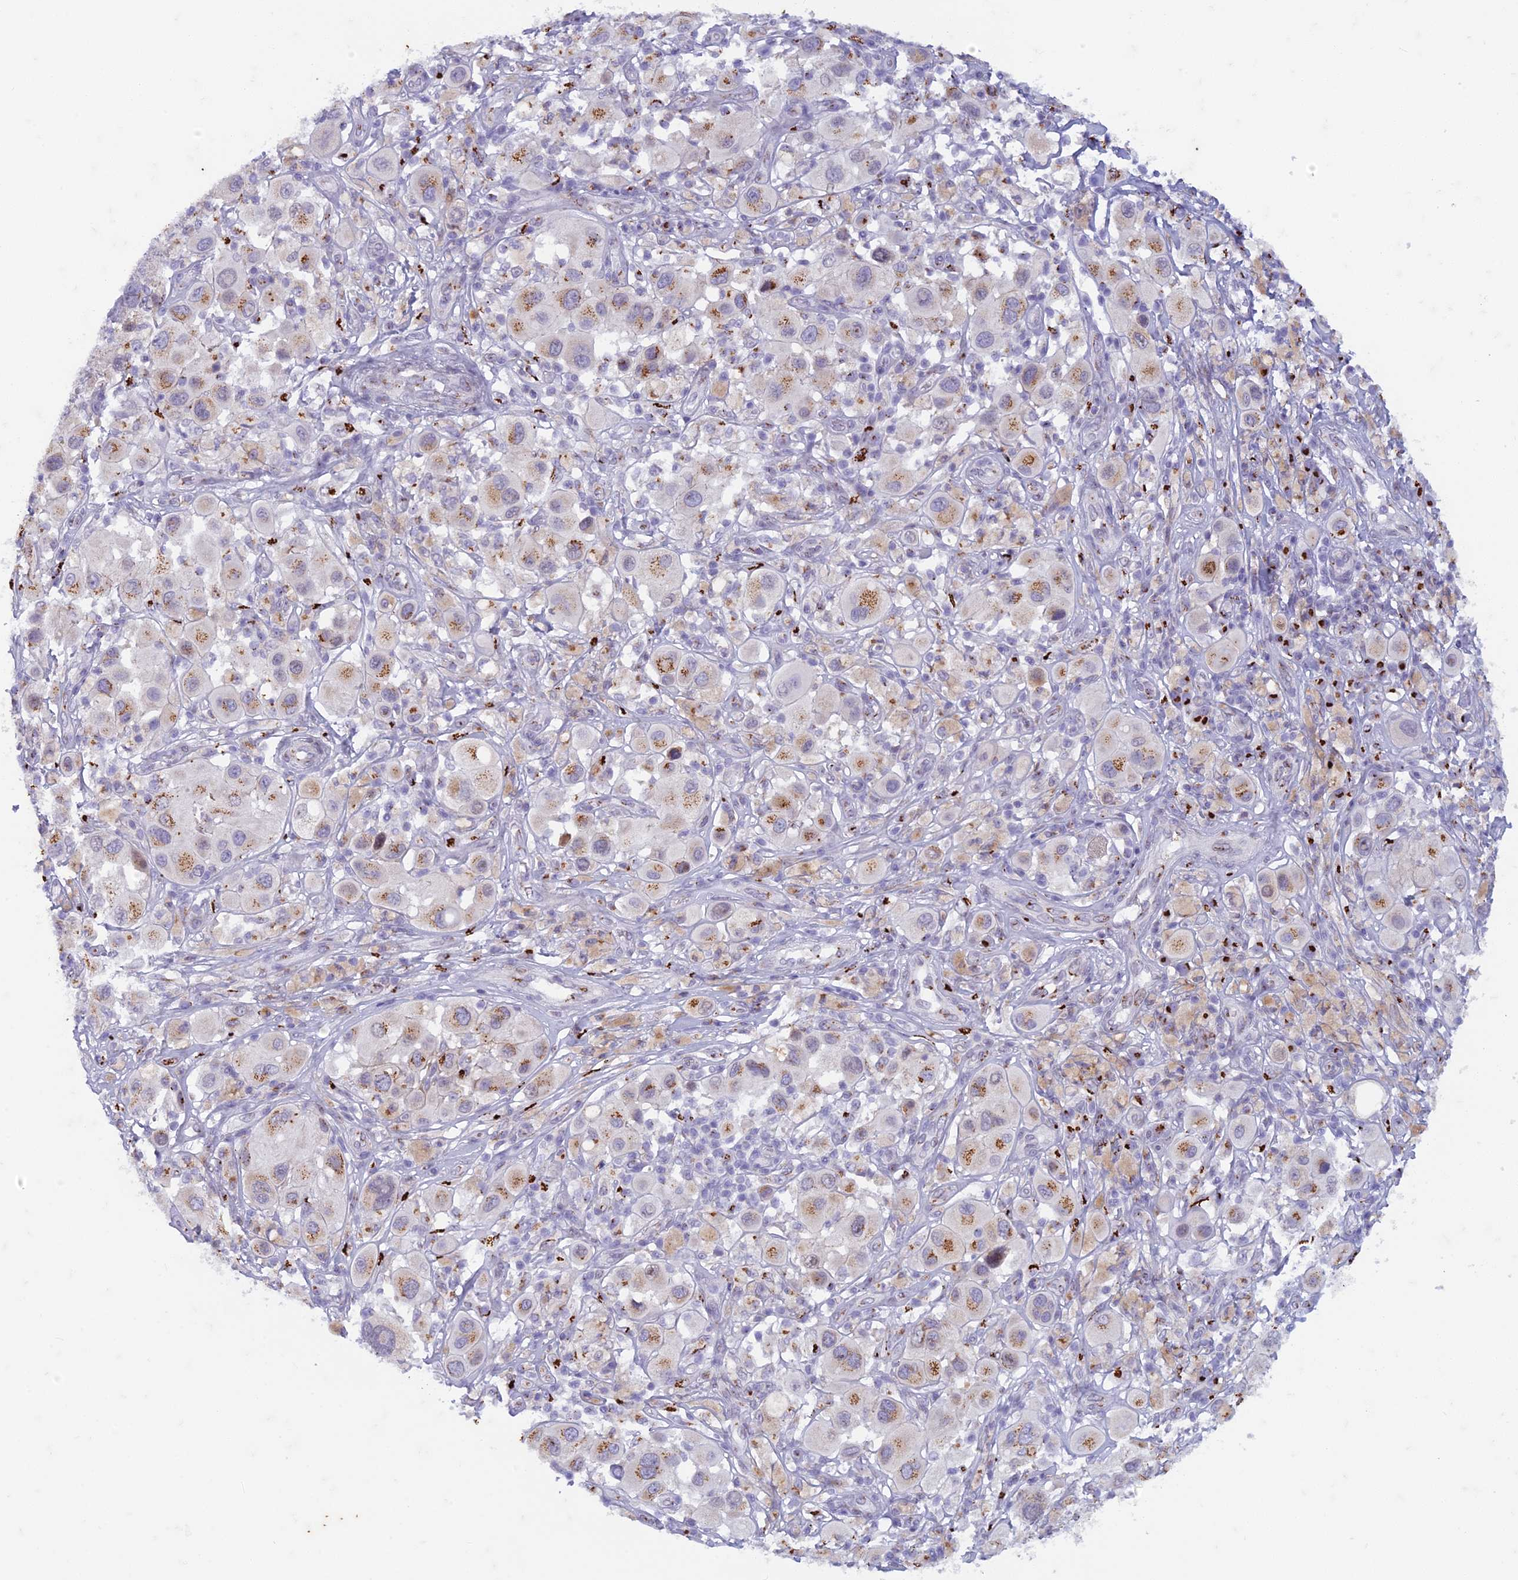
{"staining": {"intensity": "moderate", "quantity": ">75%", "location": "cytoplasmic/membranous"}, "tissue": "melanoma", "cell_type": "Tumor cells", "image_type": "cancer", "snomed": [{"axis": "morphology", "description": "Malignant melanoma, Metastatic site"}, {"axis": "topography", "description": "Skin"}], "caption": "Immunohistochemistry staining of melanoma, which displays medium levels of moderate cytoplasmic/membranous expression in about >75% of tumor cells indicating moderate cytoplasmic/membranous protein positivity. The staining was performed using DAB (3,3'-diaminobenzidine) (brown) for protein detection and nuclei were counterstained in hematoxylin (blue).", "gene": "FAM3C", "patient": {"sex": "male", "age": 41}}